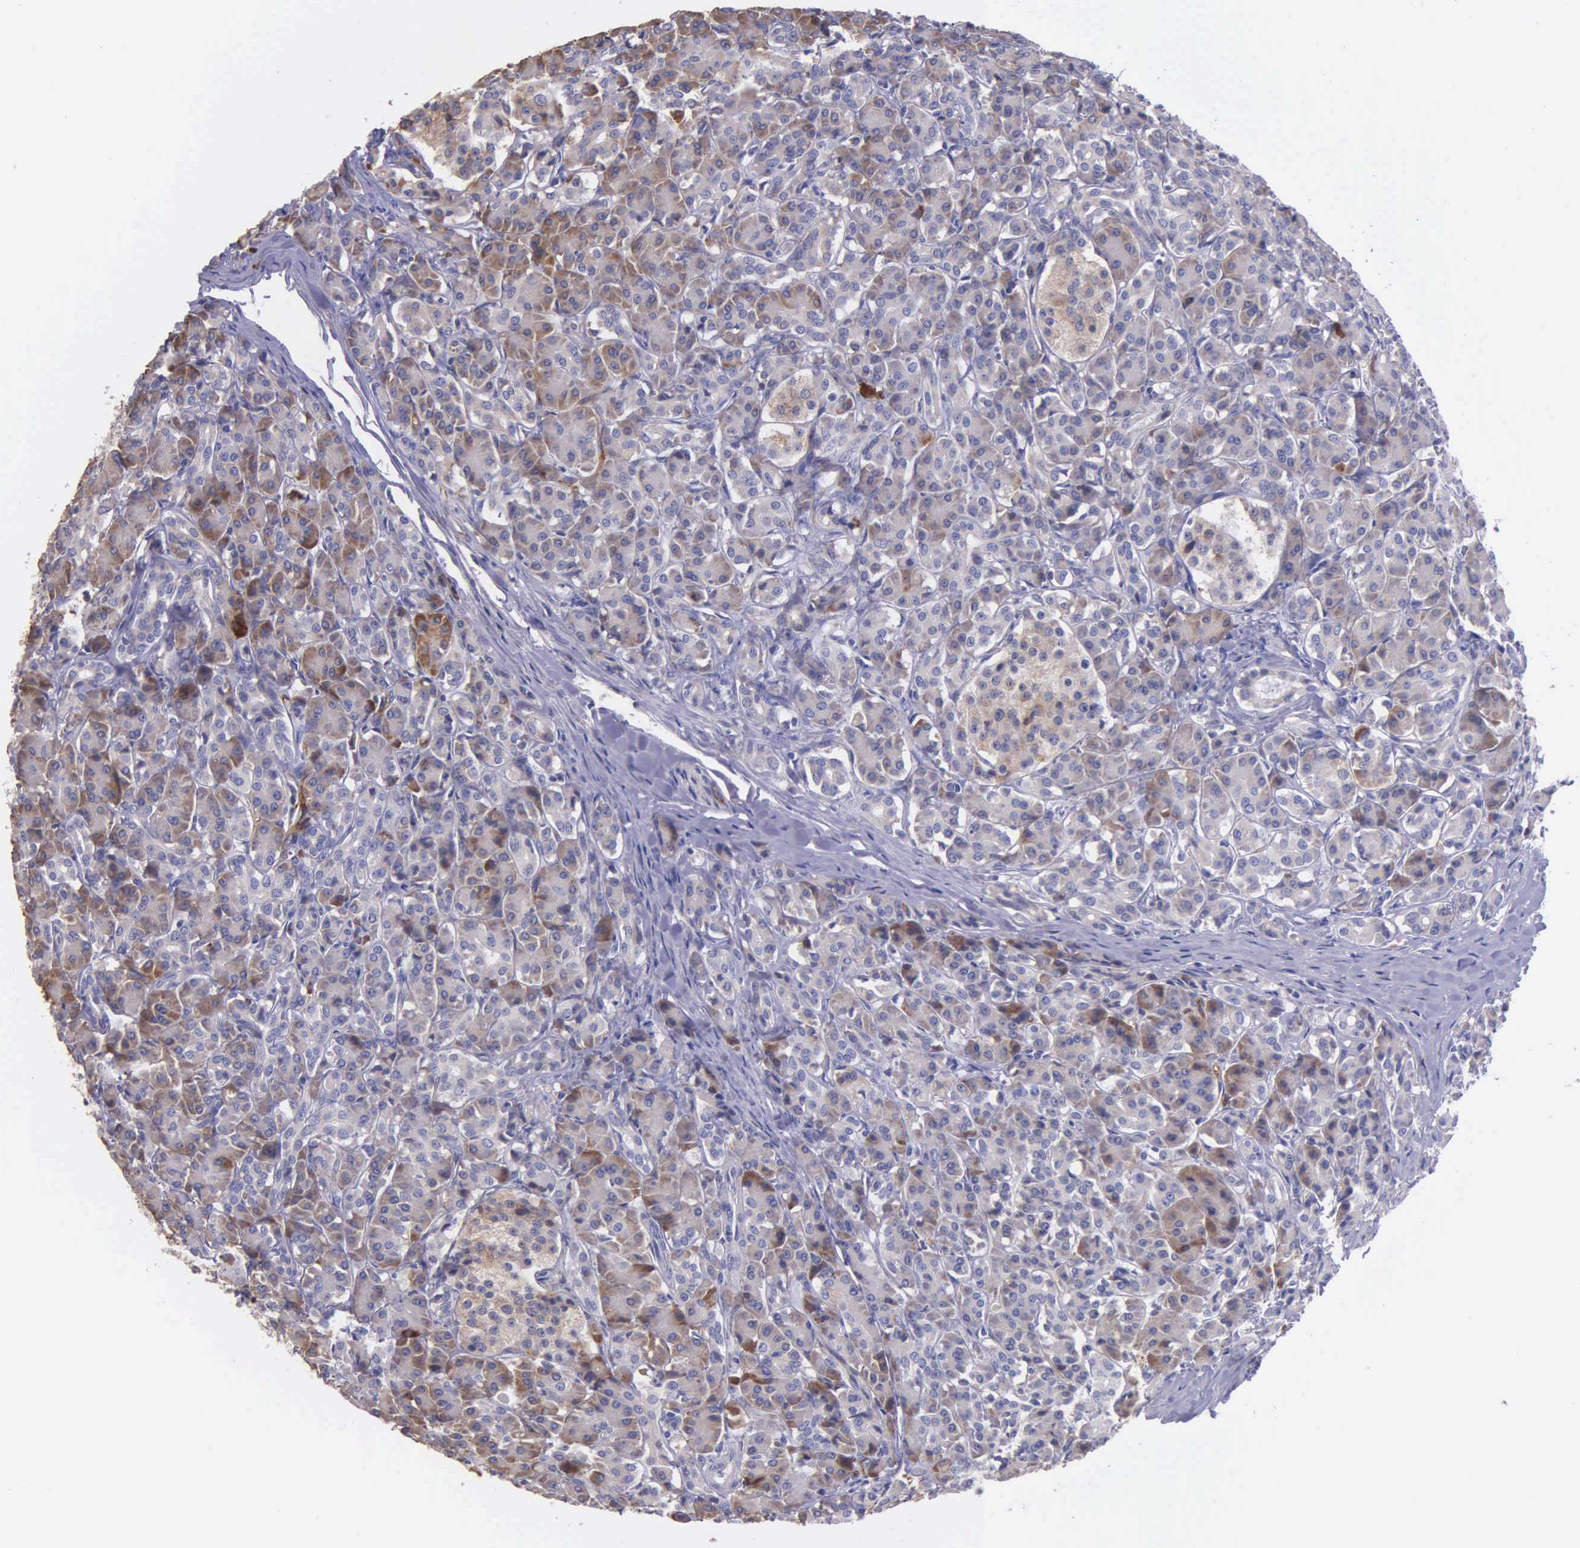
{"staining": {"intensity": "weak", "quantity": "25%-75%", "location": "cytoplasmic/membranous"}, "tissue": "pancreas", "cell_type": "Exocrine glandular cells", "image_type": "normal", "snomed": [{"axis": "morphology", "description": "Normal tissue, NOS"}, {"axis": "topography", "description": "Lymph node"}, {"axis": "topography", "description": "Pancreas"}], "caption": "This is a photomicrograph of immunohistochemistry (IHC) staining of normal pancreas, which shows weak staining in the cytoplasmic/membranous of exocrine glandular cells.", "gene": "ZC3H12B", "patient": {"sex": "male", "age": 59}}